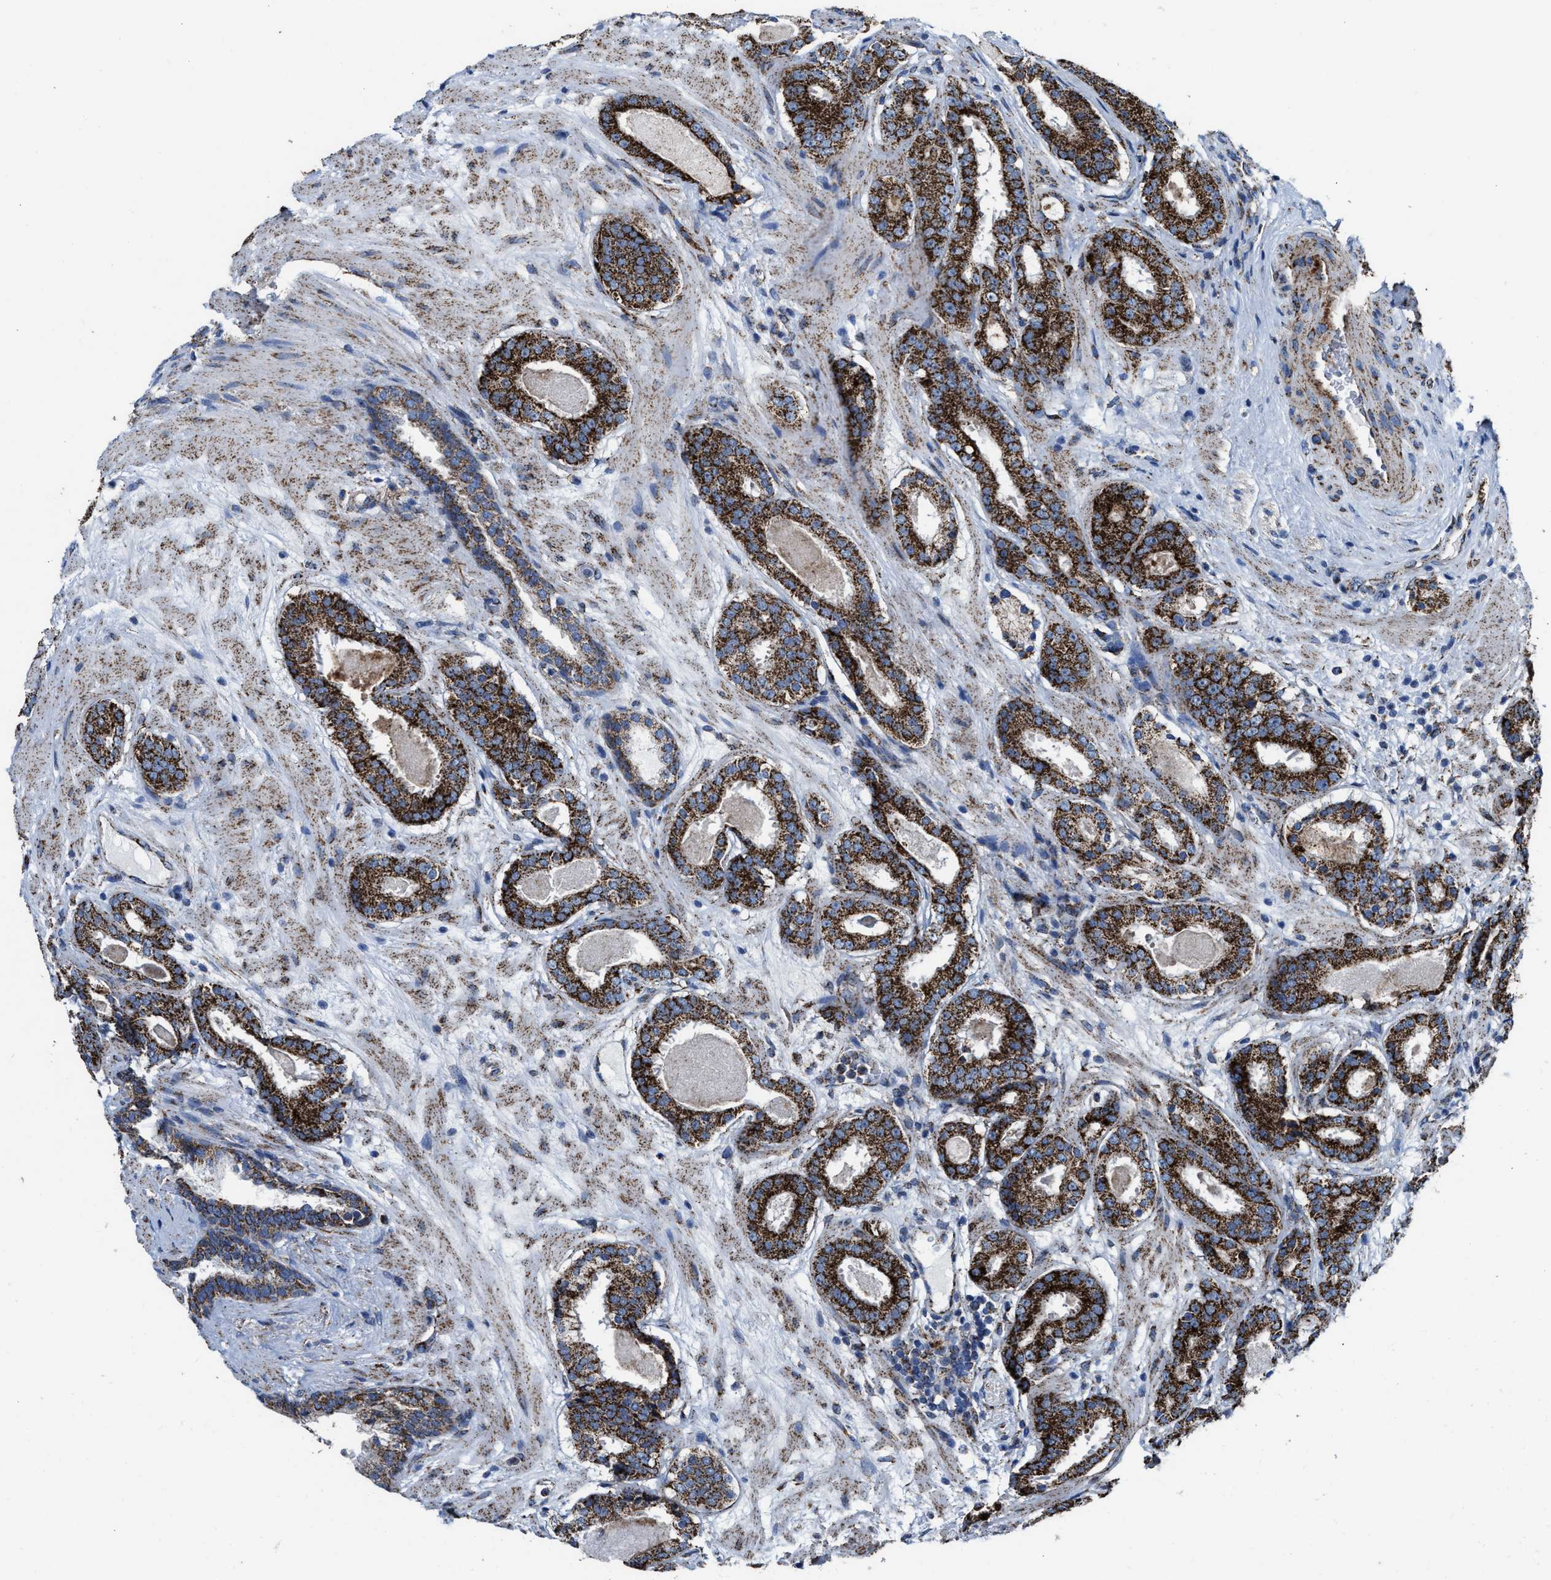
{"staining": {"intensity": "strong", "quantity": ">75%", "location": "cytoplasmic/membranous"}, "tissue": "prostate cancer", "cell_type": "Tumor cells", "image_type": "cancer", "snomed": [{"axis": "morphology", "description": "Adenocarcinoma, Low grade"}, {"axis": "topography", "description": "Prostate"}], "caption": "This micrograph reveals immunohistochemistry staining of prostate cancer, with high strong cytoplasmic/membranous expression in approximately >75% of tumor cells.", "gene": "ALDH1B1", "patient": {"sex": "male", "age": 69}}